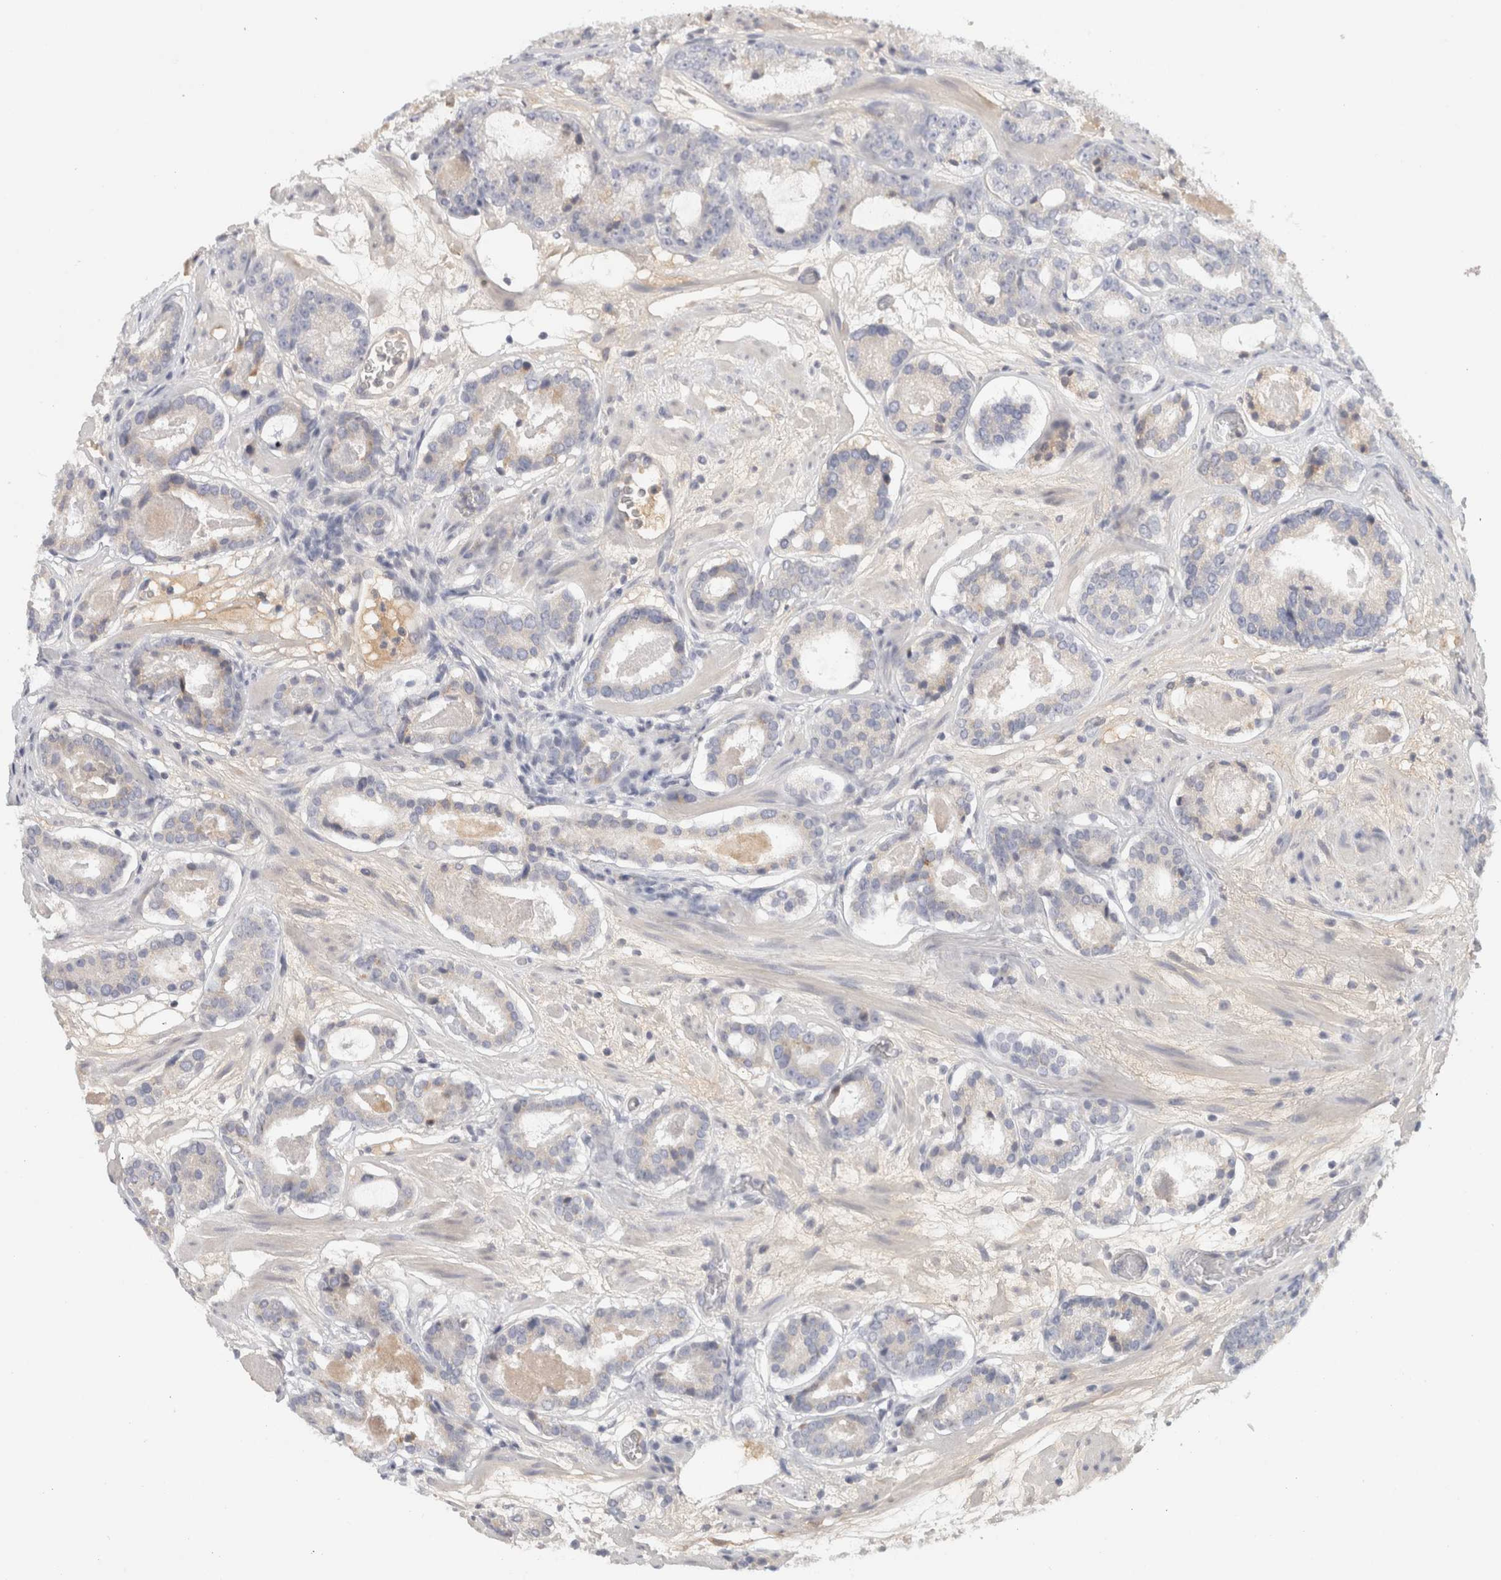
{"staining": {"intensity": "negative", "quantity": "none", "location": "none"}, "tissue": "prostate cancer", "cell_type": "Tumor cells", "image_type": "cancer", "snomed": [{"axis": "morphology", "description": "Adenocarcinoma, Low grade"}, {"axis": "topography", "description": "Prostate"}], "caption": "A histopathology image of adenocarcinoma (low-grade) (prostate) stained for a protein shows no brown staining in tumor cells.", "gene": "STK31", "patient": {"sex": "male", "age": 69}}